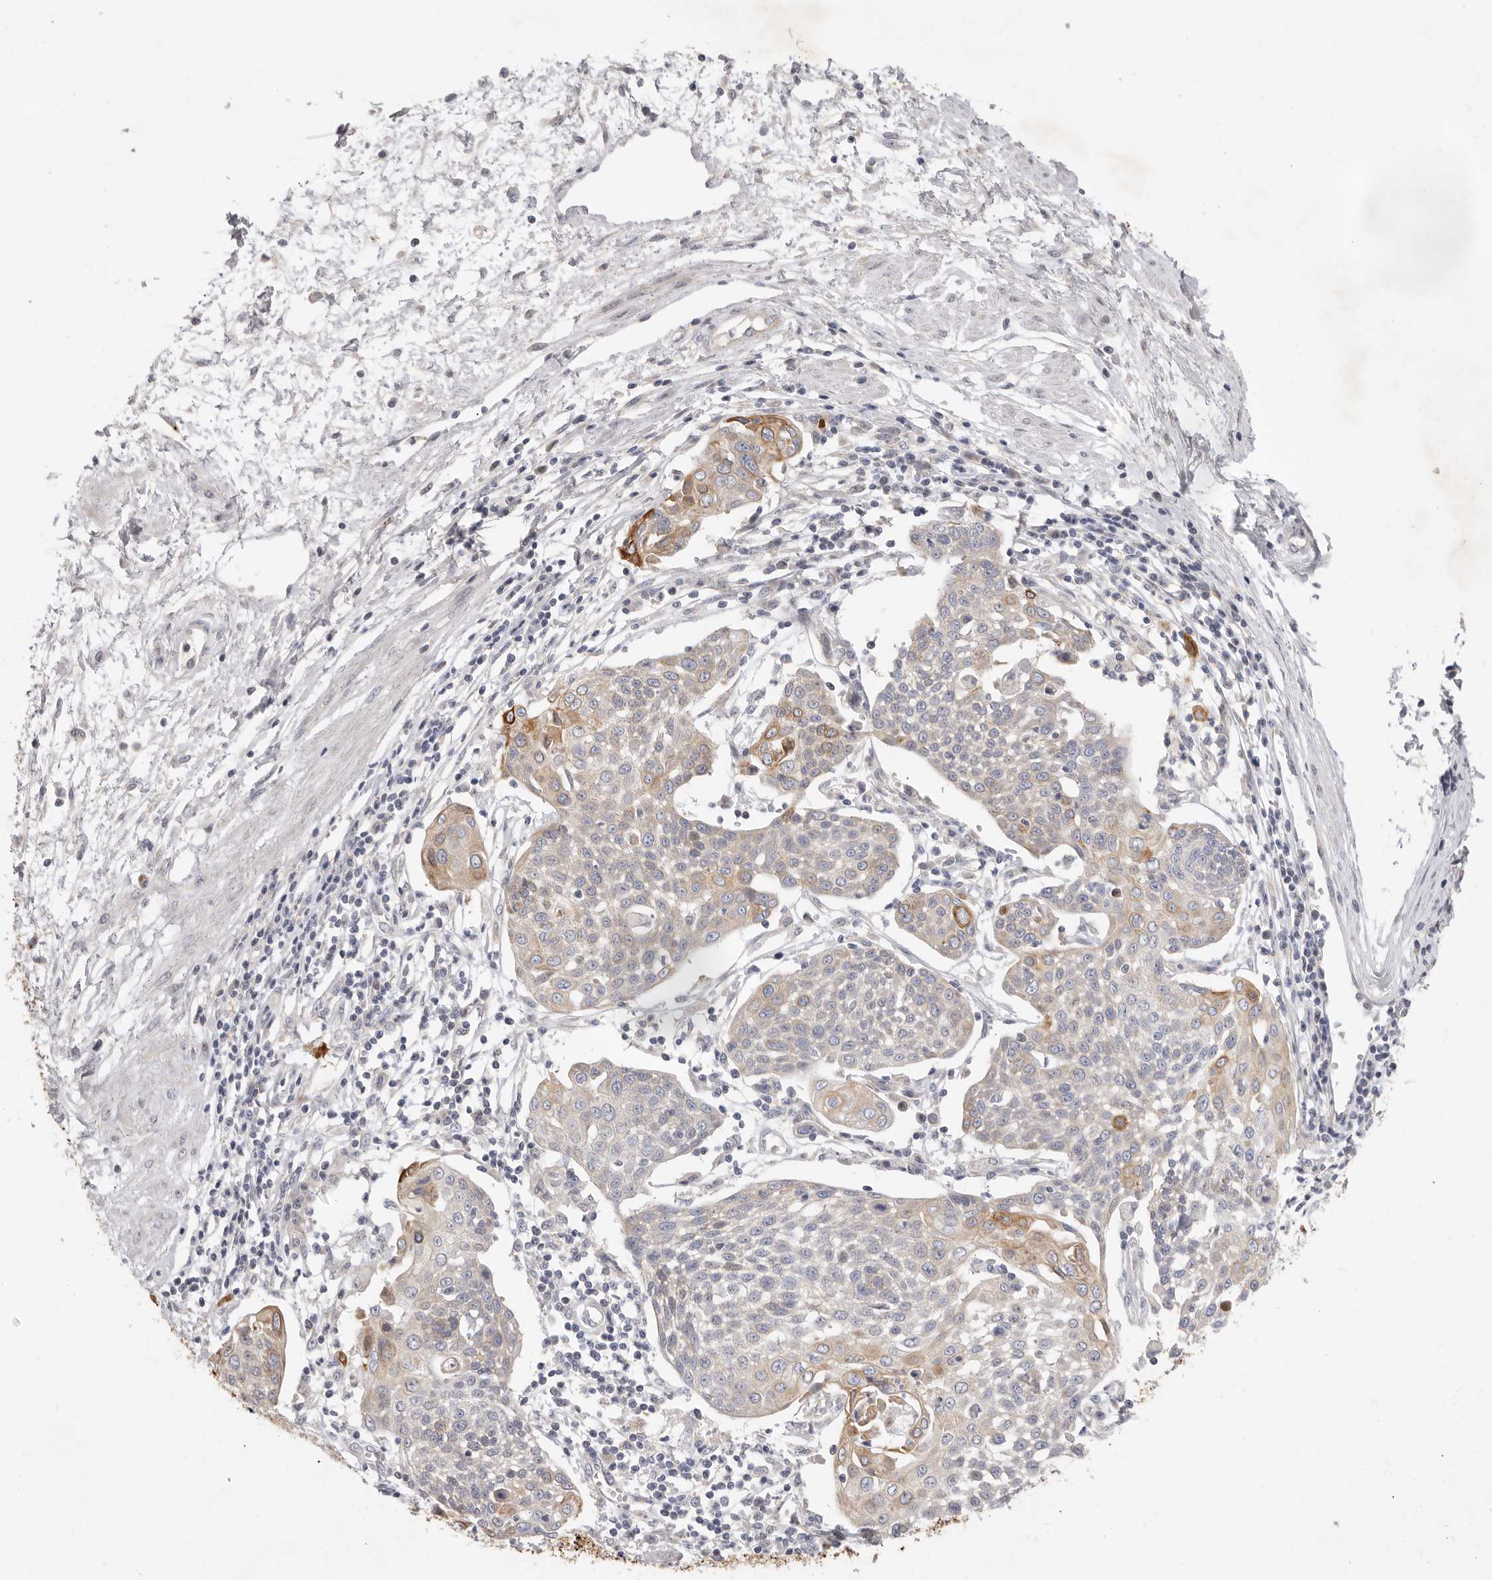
{"staining": {"intensity": "moderate", "quantity": "<25%", "location": "cytoplasmic/membranous"}, "tissue": "cervical cancer", "cell_type": "Tumor cells", "image_type": "cancer", "snomed": [{"axis": "morphology", "description": "Squamous cell carcinoma, NOS"}, {"axis": "topography", "description": "Cervix"}], "caption": "Squamous cell carcinoma (cervical) stained with IHC exhibits moderate cytoplasmic/membranous staining in about <25% of tumor cells.", "gene": "USH1C", "patient": {"sex": "female", "age": 34}}